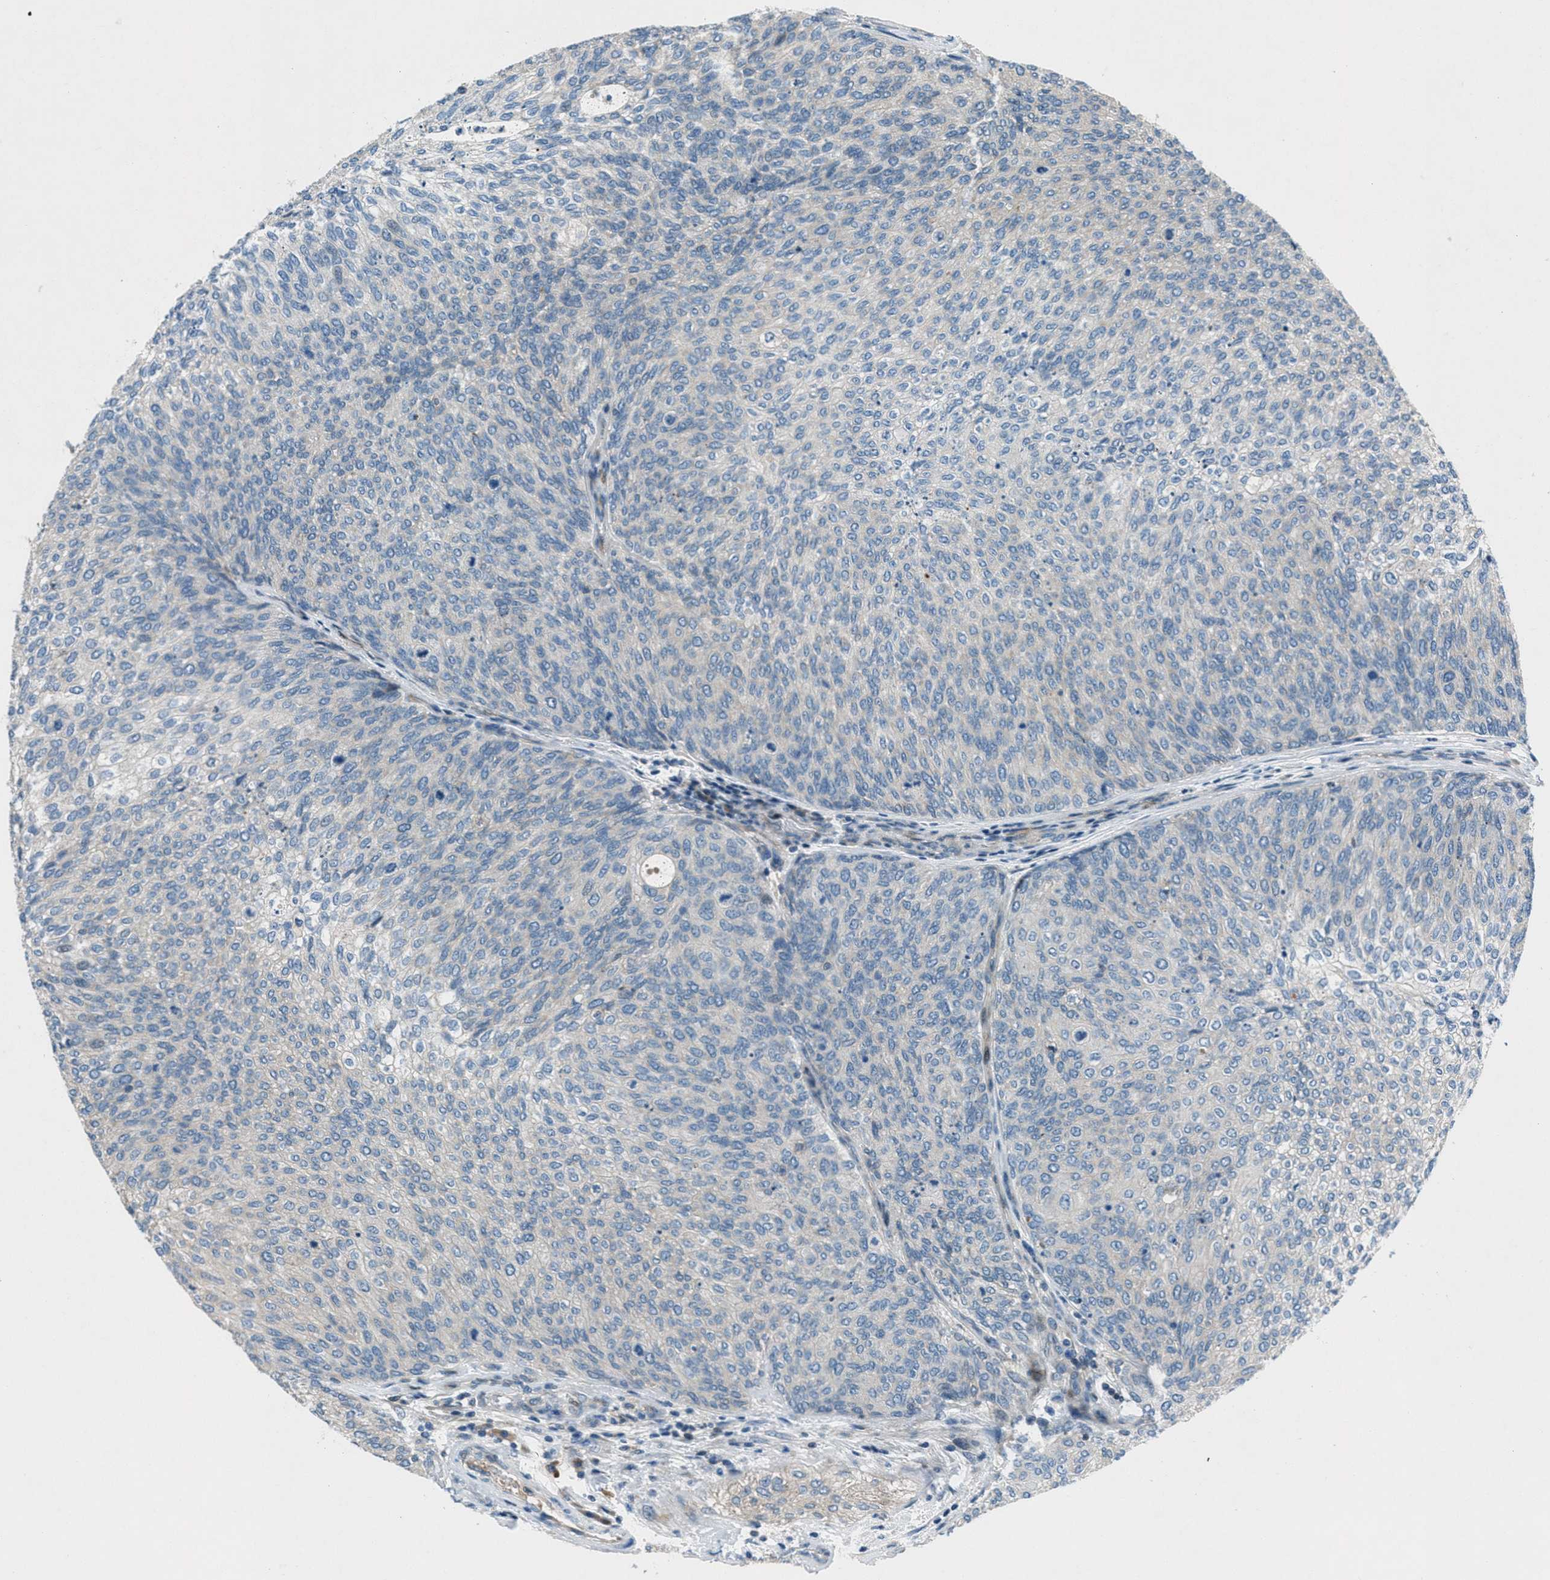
{"staining": {"intensity": "negative", "quantity": "none", "location": "none"}, "tissue": "urothelial cancer", "cell_type": "Tumor cells", "image_type": "cancer", "snomed": [{"axis": "morphology", "description": "Urothelial carcinoma, Low grade"}, {"axis": "topography", "description": "Urinary bladder"}], "caption": "Human low-grade urothelial carcinoma stained for a protein using IHC exhibits no positivity in tumor cells.", "gene": "CLEC2D", "patient": {"sex": "female", "age": 79}}